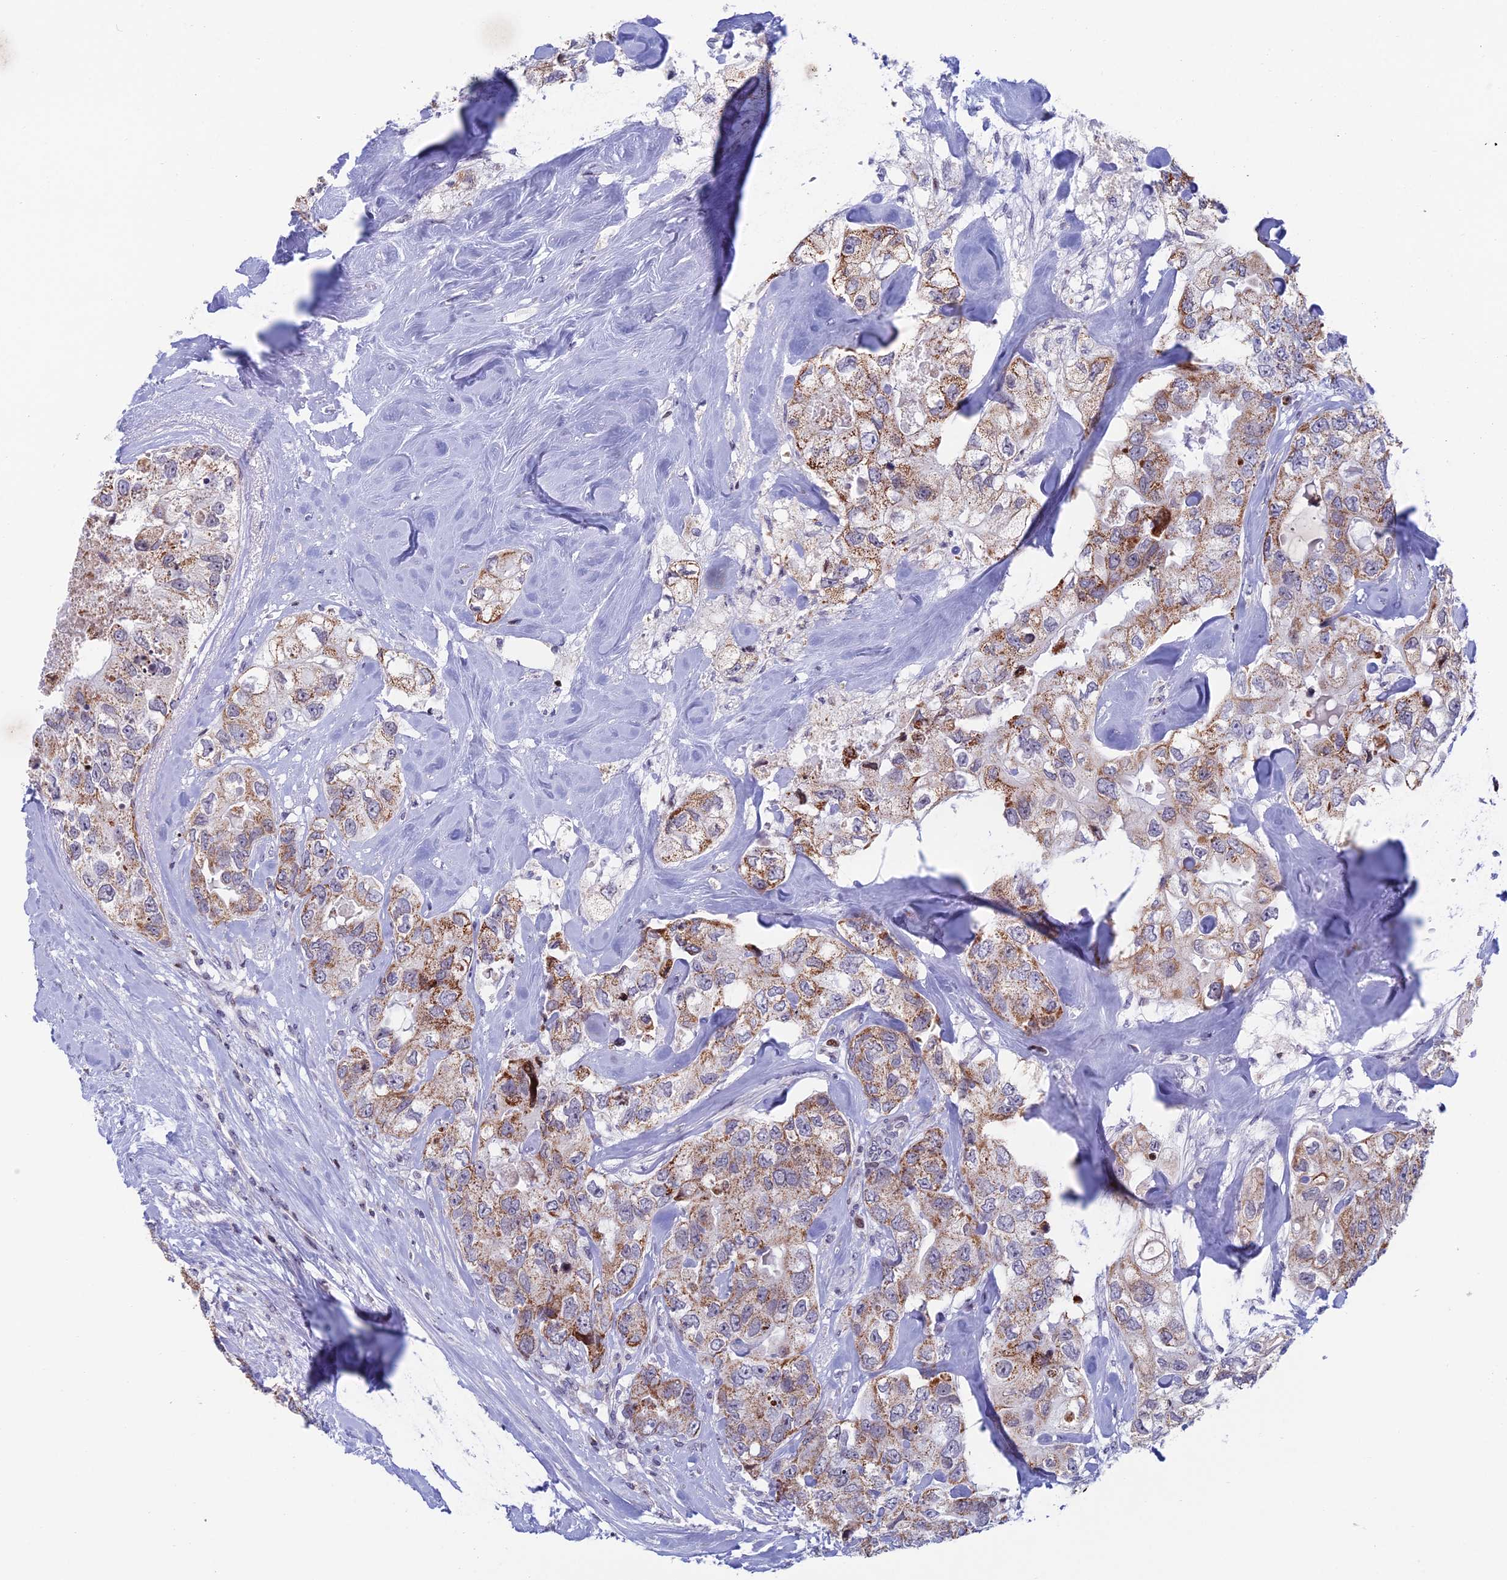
{"staining": {"intensity": "moderate", "quantity": ">75%", "location": "cytoplasmic/membranous"}, "tissue": "breast cancer", "cell_type": "Tumor cells", "image_type": "cancer", "snomed": [{"axis": "morphology", "description": "Duct carcinoma"}, {"axis": "topography", "description": "Breast"}], "caption": "Breast cancer stained with DAB immunohistochemistry displays medium levels of moderate cytoplasmic/membranous expression in about >75% of tumor cells. Using DAB (brown) and hematoxylin (blue) stains, captured at high magnification using brightfield microscopy.", "gene": "AFF3", "patient": {"sex": "female", "age": 62}}